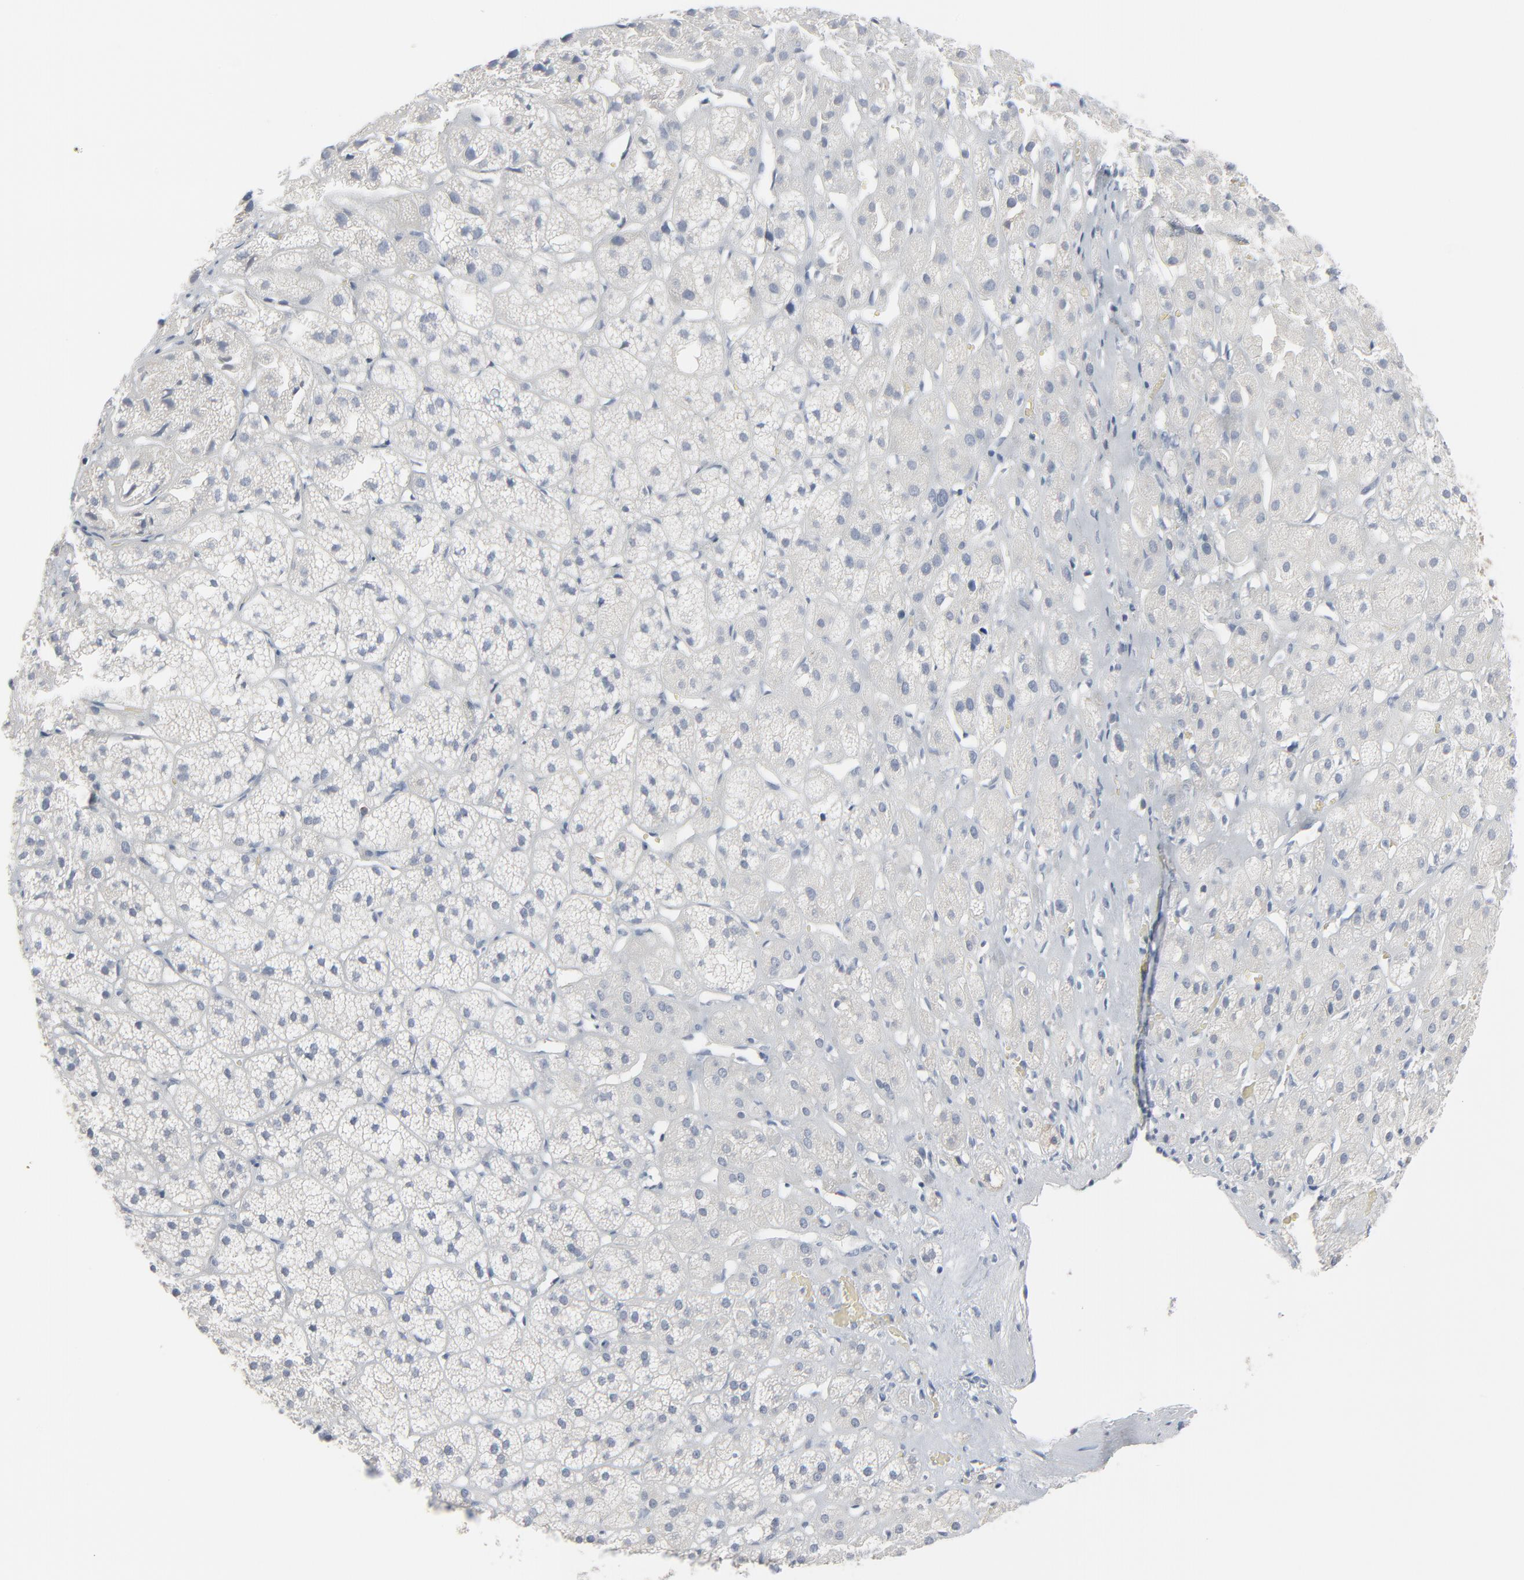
{"staining": {"intensity": "moderate", "quantity": ">75%", "location": "cytoplasmic/membranous"}, "tissue": "adrenal gland", "cell_type": "Glandular cells", "image_type": "normal", "snomed": [{"axis": "morphology", "description": "Normal tissue, NOS"}, {"axis": "topography", "description": "Adrenal gland"}], "caption": "The photomicrograph reveals staining of normal adrenal gland, revealing moderate cytoplasmic/membranous protein staining (brown color) within glandular cells.", "gene": "OPTN", "patient": {"sex": "female", "age": 71}}